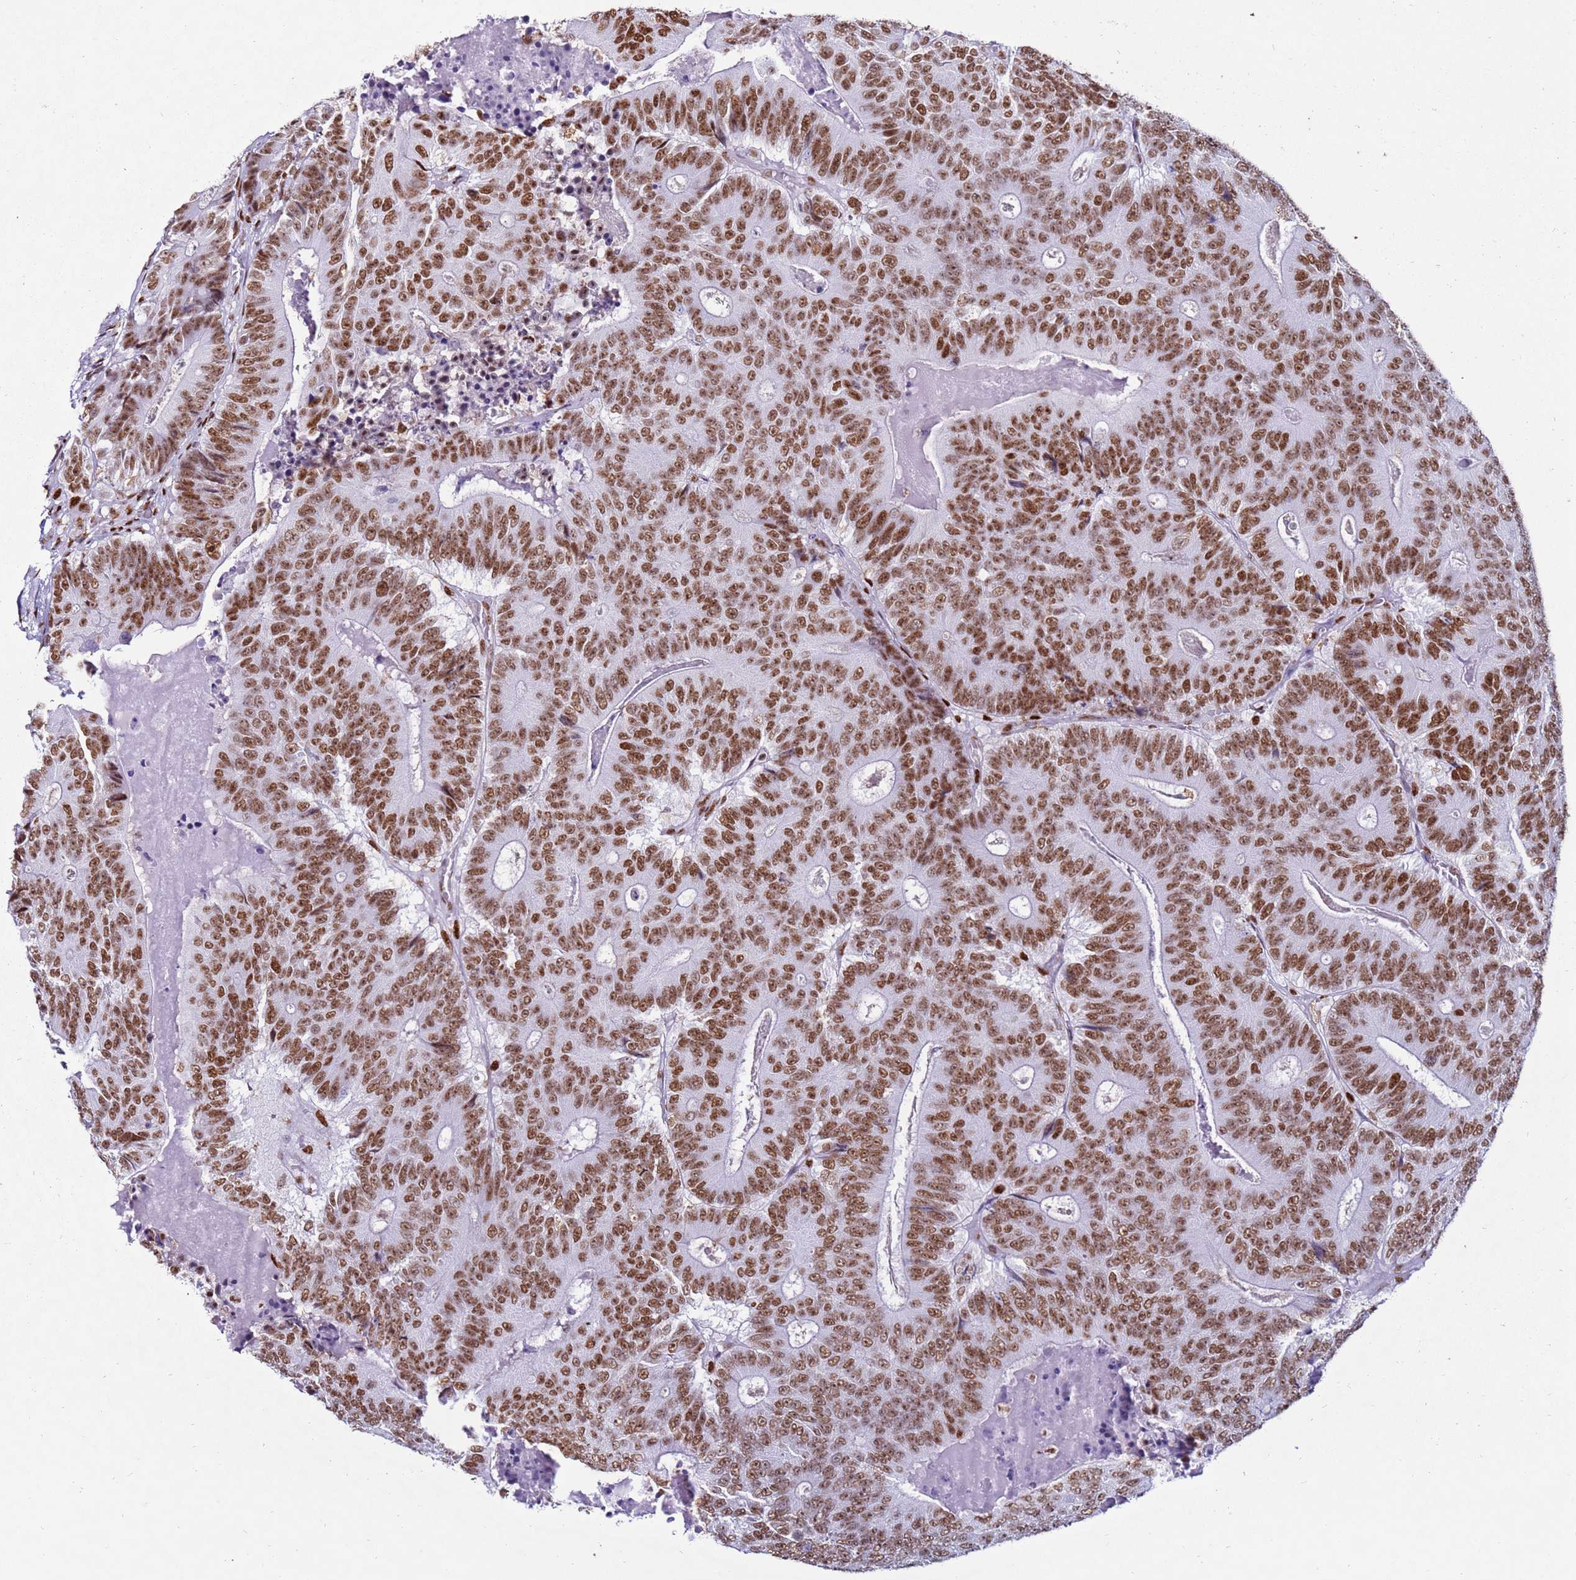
{"staining": {"intensity": "moderate", "quantity": ">75%", "location": "nuclear"}, "tissue": "colorectal cancer", "cell_type": "Tumor cells", "image_type": "cancer", "snomed": [{"axis": "morphology", "description": "Adenocarcinoma, NOS"}, {"axis": "topography", "description": "Colon"}], "caption": "The image shows staining of colorectal cancer, revealing moderate nuclear protein expression (brown color) within tumor cells.", "gene": "KPNA4", "patient": {"sex": "male", "age": 83}}